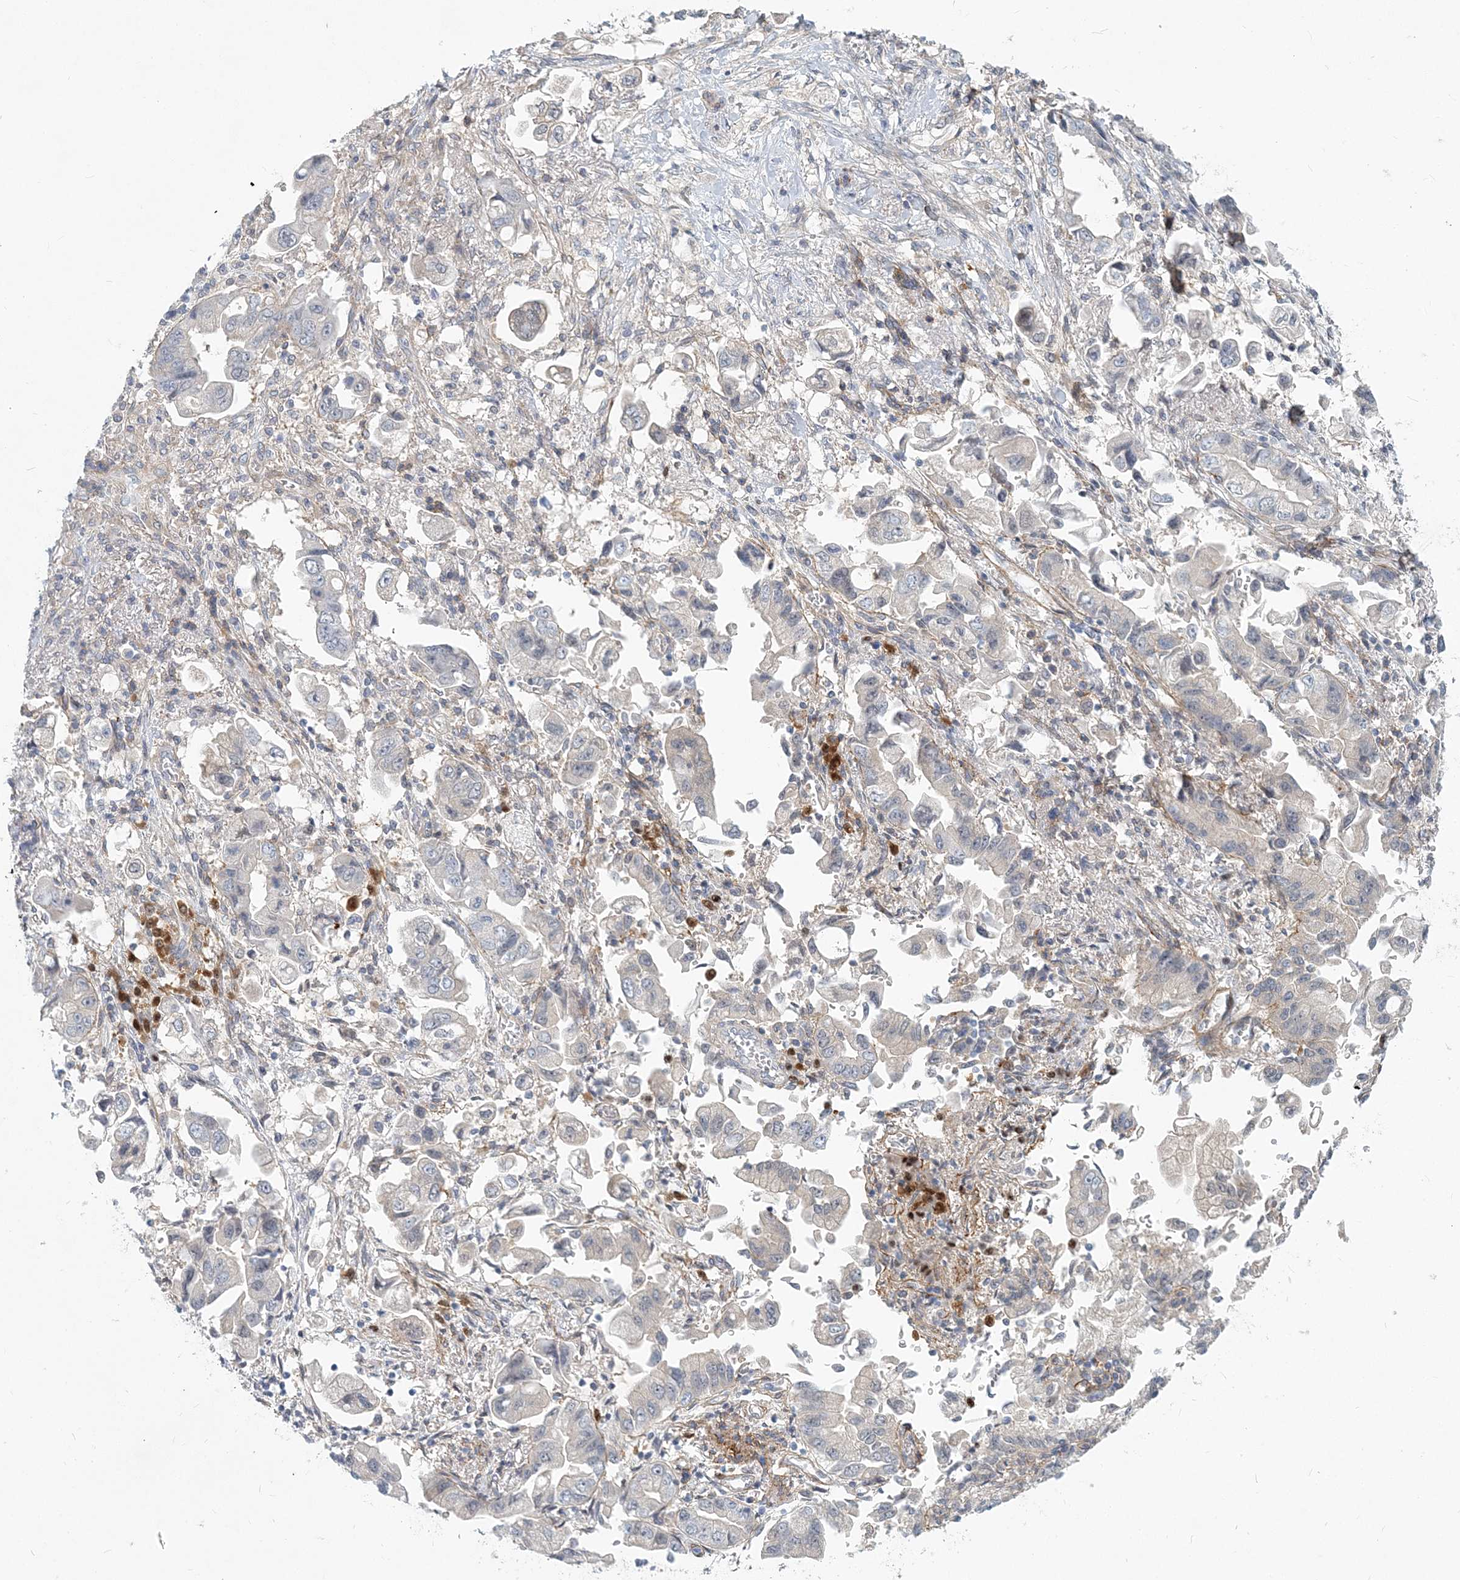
{"staining": {"intensity": "negative", "quantity": "none", "location": "none"}, "tissue": "stomach cancer", "cell_type": "Tumor cells", "image_type": "cancer", "snomed": [{"axis": "morphology", "description": "Adenocarcinoma, NOS"}, {"axis": "topography", "description": "Stomach"}], "caption": "Immunohistochemistry (IHC) image of stomach cancer (adenocarcinoma) stained for a protein (brown), which exhibits no expression in tumor cells. Nuclei are stained in blue.", "gene": "GMPPA", "patient": {"sex": "male", "age": 62}}